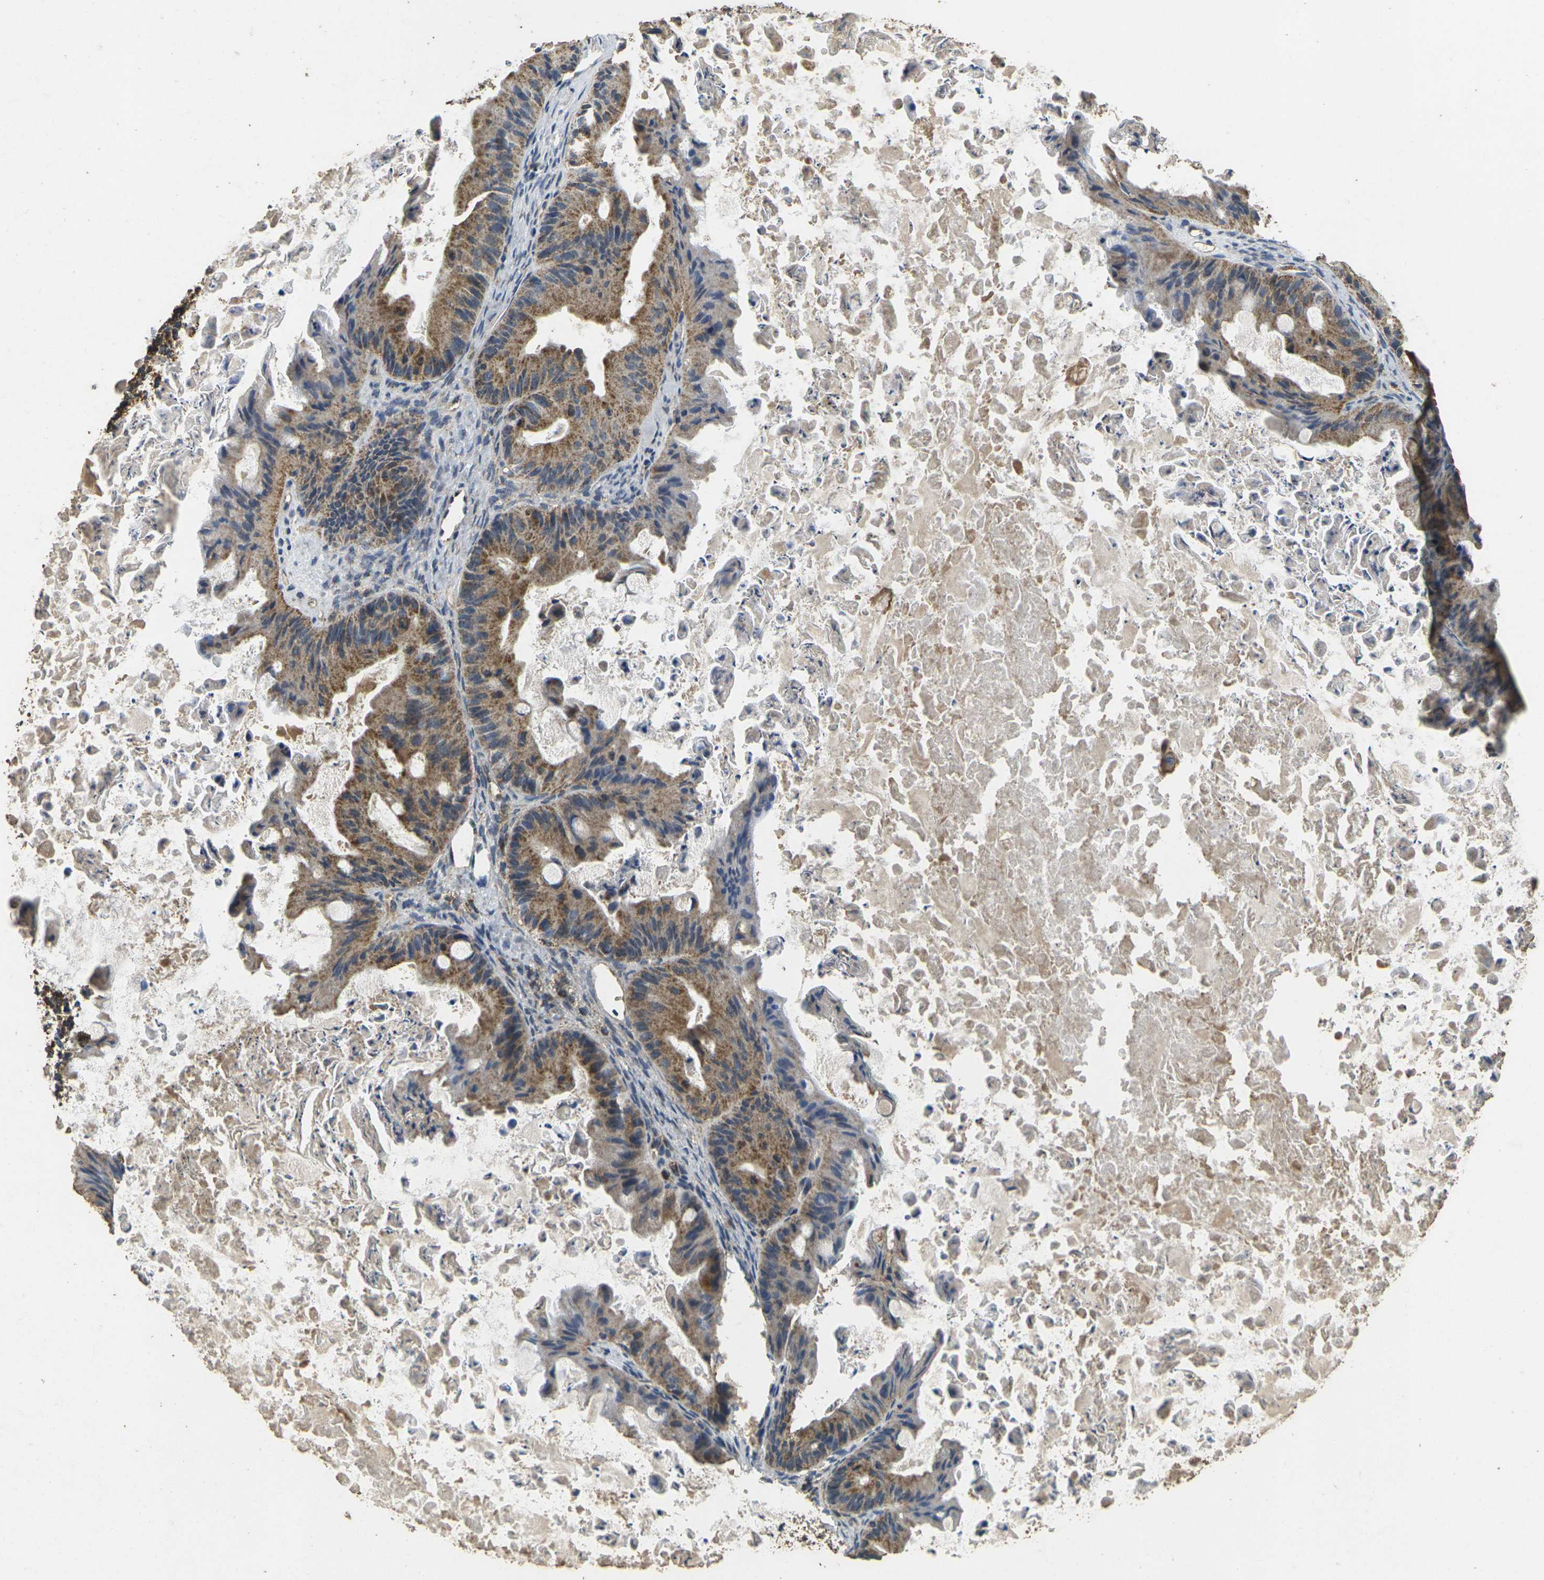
{"staining": {"intensity": "moderate", "quantity": ">75%", "location": "cytoplasmic/membranous"}, "tissue": "ovarian cancer", "cell_type": "Tumor cells", "image_type": "cancer", "snomed": [{"axis": "morphology", "description": "Cystadenocarcinoma, mucinous, NOS"}, {"axis": "topography", "description": "Ovary"}], "caption": "Ovarian mucinous cystadenocarcinoma stained with DAB (3,3'-diaminobenzidine) immunohistochemistry (IHC) reveals medium levels of moderate cytoplasmic/membranous expression in about >75% of tumor cells.", "gene": "MAPK11", "patient": {"sex": "female", "age": 37}}